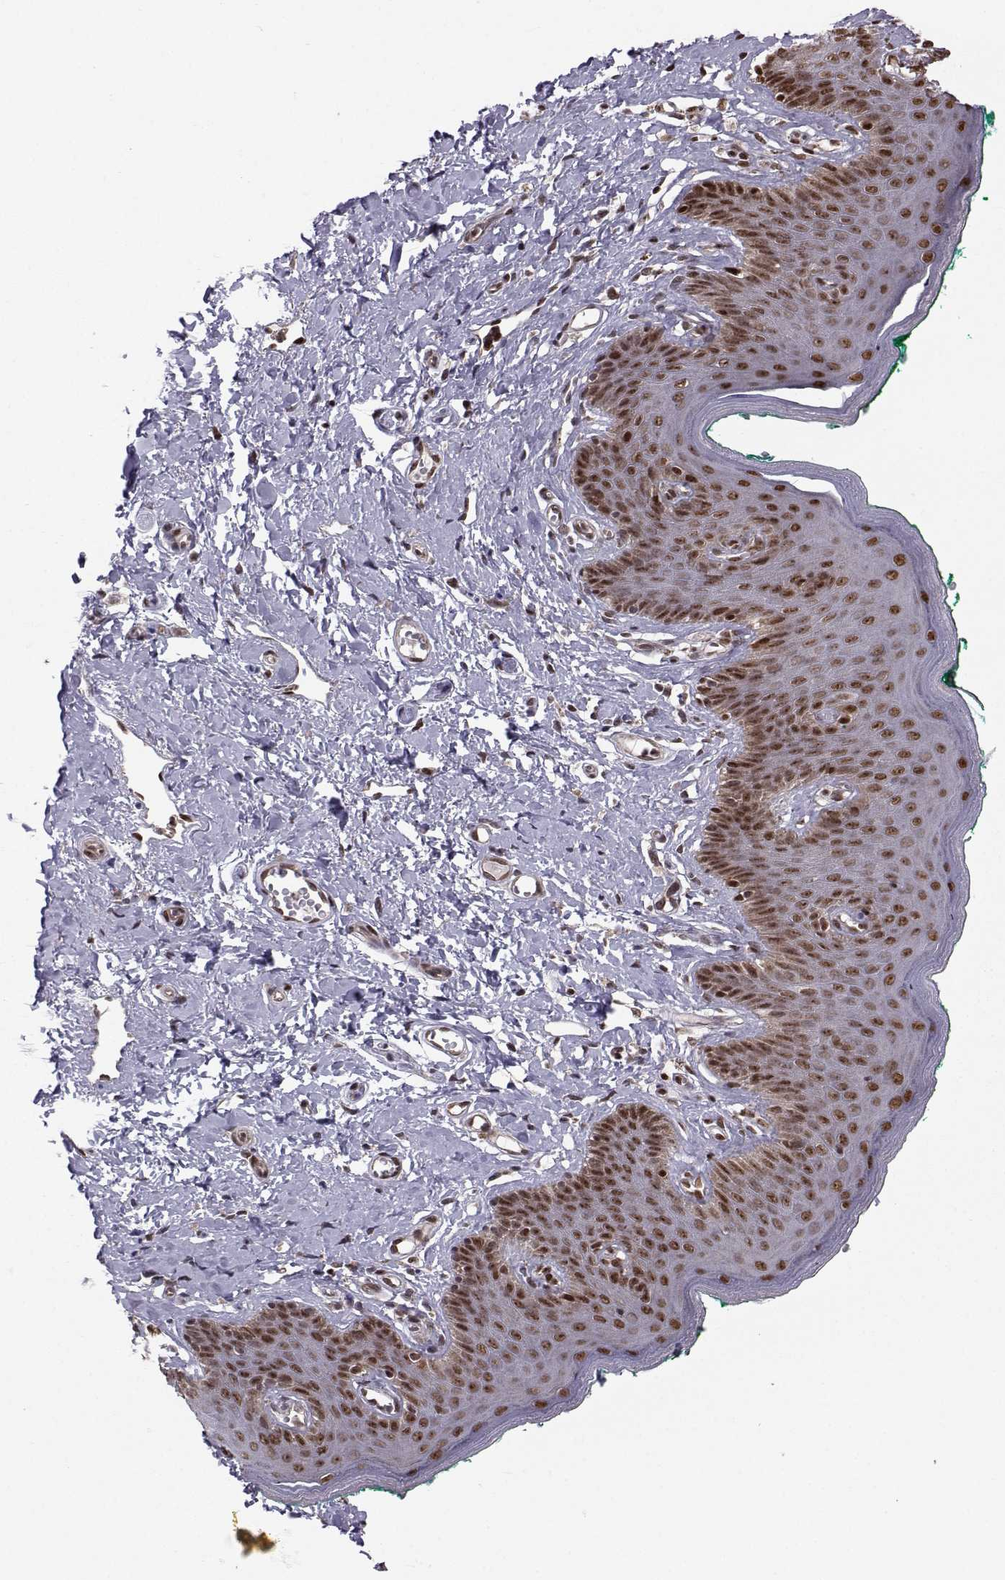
{"staining": {"intensity": "strong", "quantity": ">75%", "location": "nuclear"}, "tissue": "skin", "cell_type": "Epidermal cells", "image_type": "normal", "snomed": [{"axis": "morphology", "description": "Normal tissue, NOS"}, {"axis": "topography", "description": "Vulva"}], "caption": "Immunohistochemical staining of benign skin displays strong nuclear protein staining in approximately >75% of epidermal cells. (DAB IHC, brown staining for protein, blue staining for nuclei).", "gene": "PKN2", "patient": {"sex": "female", "age": 66}}